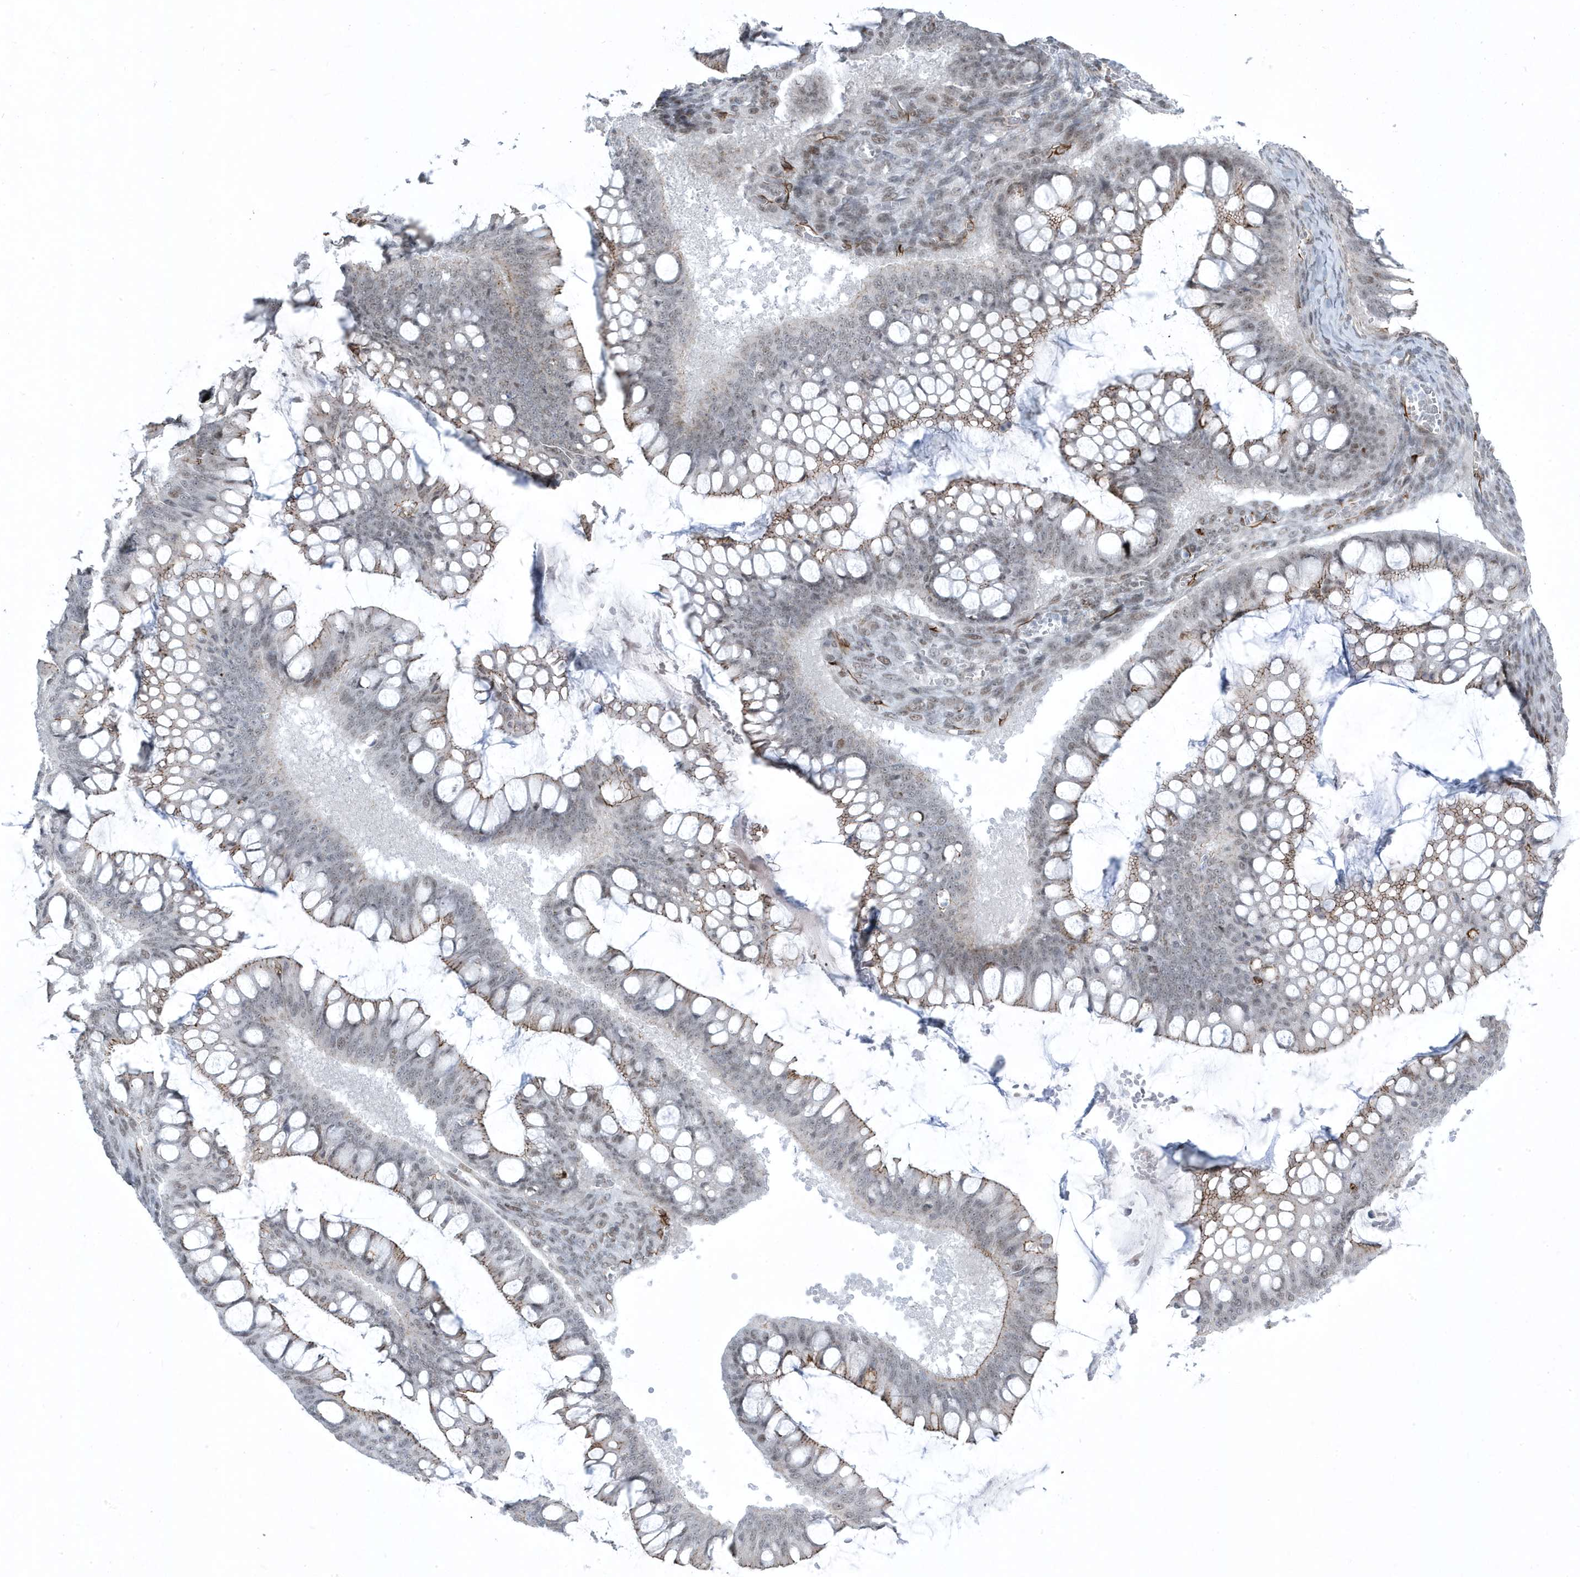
{"staining": {"intensity": "moderate", "quantity": "<25%", "location": "cytoplasmic/membranous"}, "tissue": "ovarian cancer", "cell_type": "Tumor cells", "image_type": "cancer", "snomed": [{"axis": "morphology", "description": "Cystadenocarcinoma, mucinous, NOS"}, {"axis": "topography", "description": "Ovary"}], "caption": "High-magnification brightfield microscopy of ovarian mucinous cystadenocarcinoma stained with DAB (3,3'-diaminobenzidine) (brown) and counterstained with hematoxylin (blue). tumor cells exhibit moderate cytoplasmic/membranous positivity is seen in approximately<25% of cells.", "gene": "ADAMTSL3", "patient": {"sex": "female", "age": 73}}